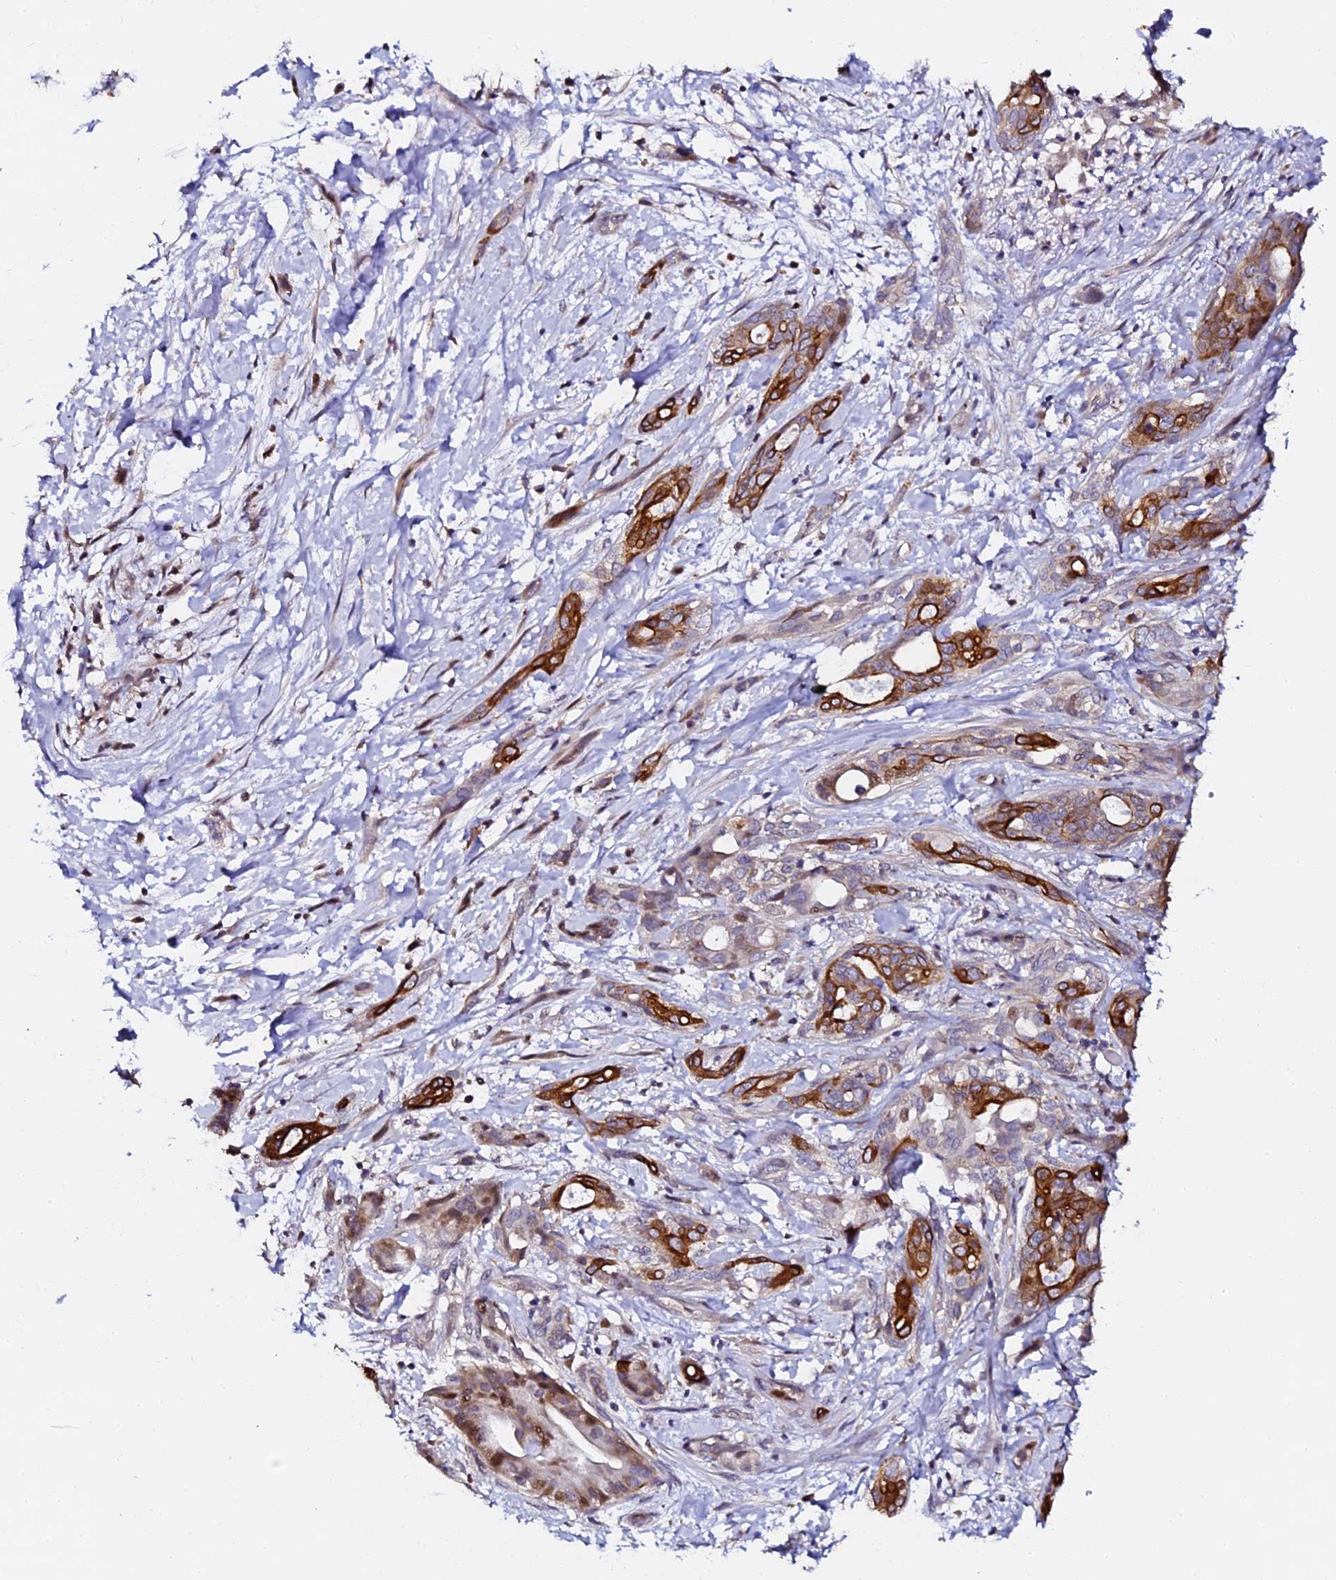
{"staining": {"intensity": "strong", "quantity": "25%-75%", "location": "cytoplasmic/membranous,nuclear"}, "tissue": "pancreatic cancer", "cell_type": "Tumor cells", "image_type": "cancer", "snomed": [{"axis": "morphology", "description": "Normal tissue, NOS"}, {"axis": "morphology", "description": "Adenocarcinoma, NOS"}, {"axis": "topography", "description": "Pancreas"}, {"axis": "topography", "description": "Peripheral nerve tissue"}], "caption": "An immunohistochemistry (IHC) photomicrograph of tumor tissue is shown. Protein staining in brown highlights strong cytoplasmic/membranous and nuclear positivity in pancreatic cancer within tumor cells.", "gene": "GPN3", "patient": {"sex": "female", "age": 63}}